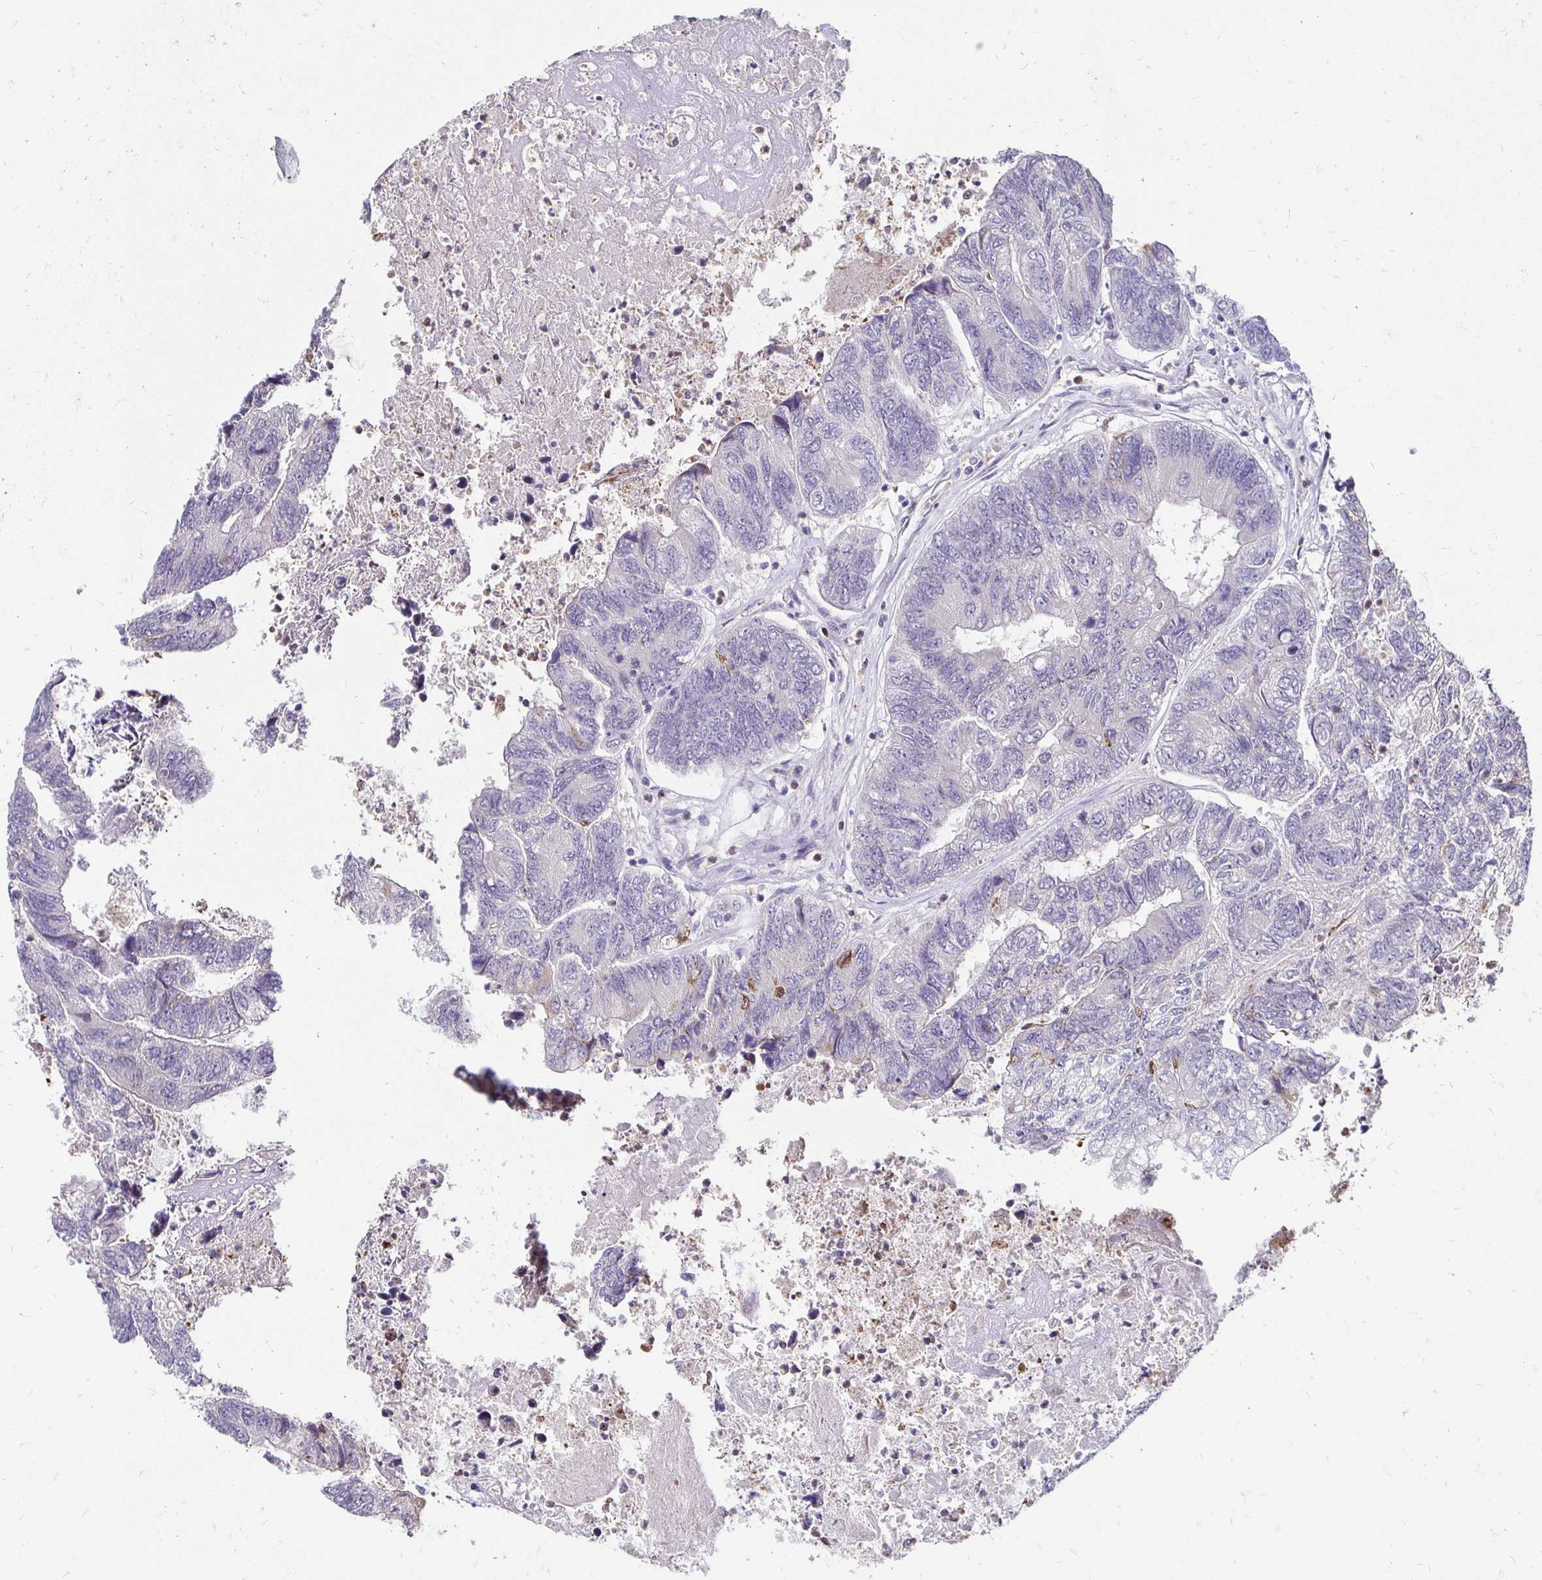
{"staining": {"intensity": "negative", "quantity": "none", "location": "none"}, "tissue": "colorectal cancer", "cell_type": "Tumor cells", "image_type": "cancer", "snomed": [{"axis": "morphology", "description": "Adenocarcinoma, NOS"}, {"axis": "topography", "description": "Colon"}], "caption": "An IHC photomicrograph of colorectal adenocarcinoma is shown. There is no staining in tumor cells of colorectal adenocarcinoma.", "gene": "PADI2", "patient": {"sex": "female", "age": 67}}